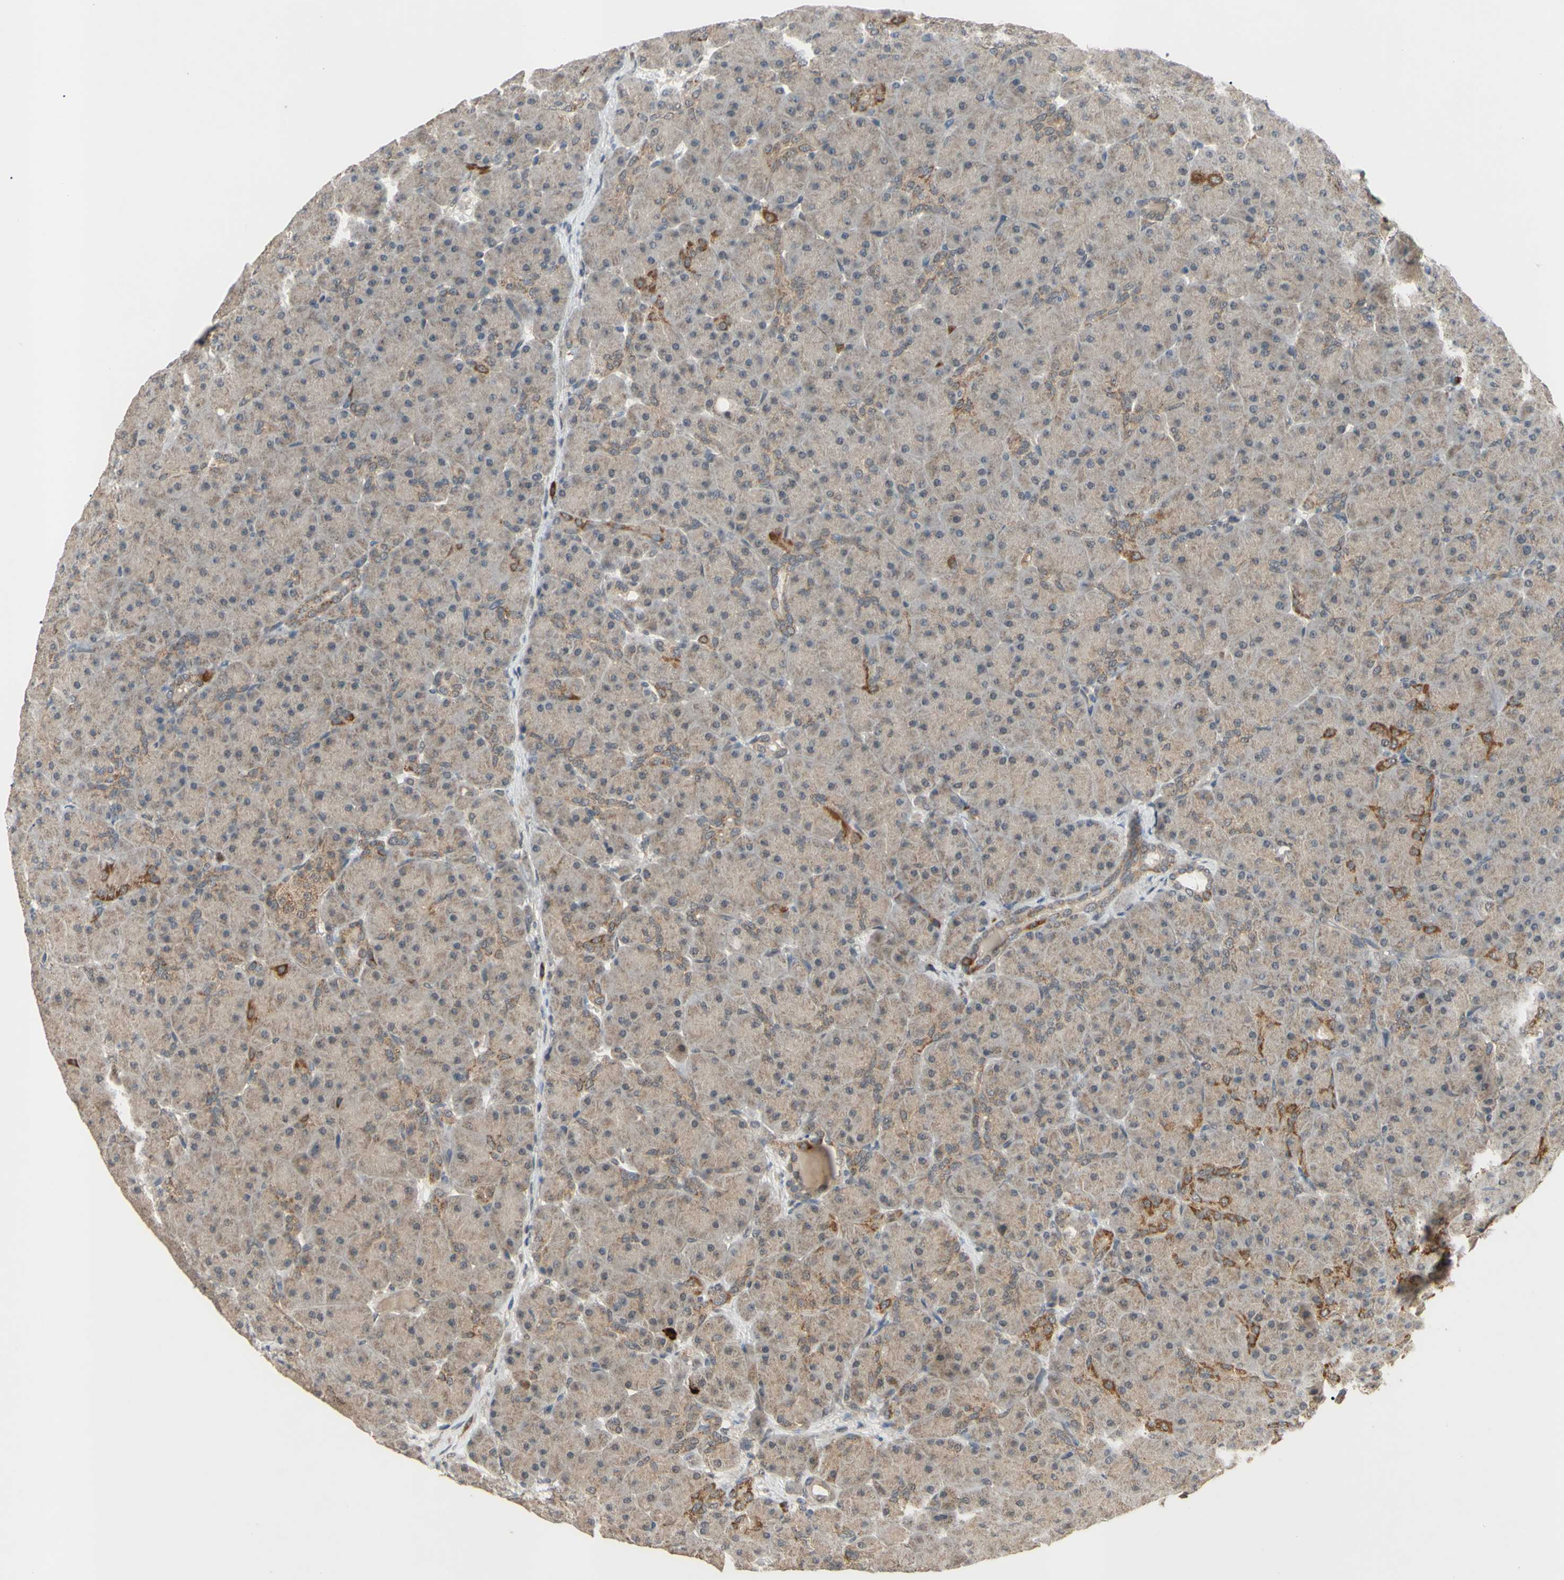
{"staining": {"intensity": "weak", "quantity": ">75%", "location": "cytoplasmic/membranous"}, "tissue": "pancreas", "cell_type": "Exocrine glandular cells", "image_type": "normal", "snomed": [{"axis": "morphology", "description": "Normal tissue, NOS"}, {"axis": "topography", "description": "Pancreas"}], "caption": "Pancreas stained with a brown dye demonstrates weak cytoplasmic/membranous positive expression in about >75% of exocrine glandular cells.", "gene": "CD164", "patient": {"sex": "male", "age": 66}}